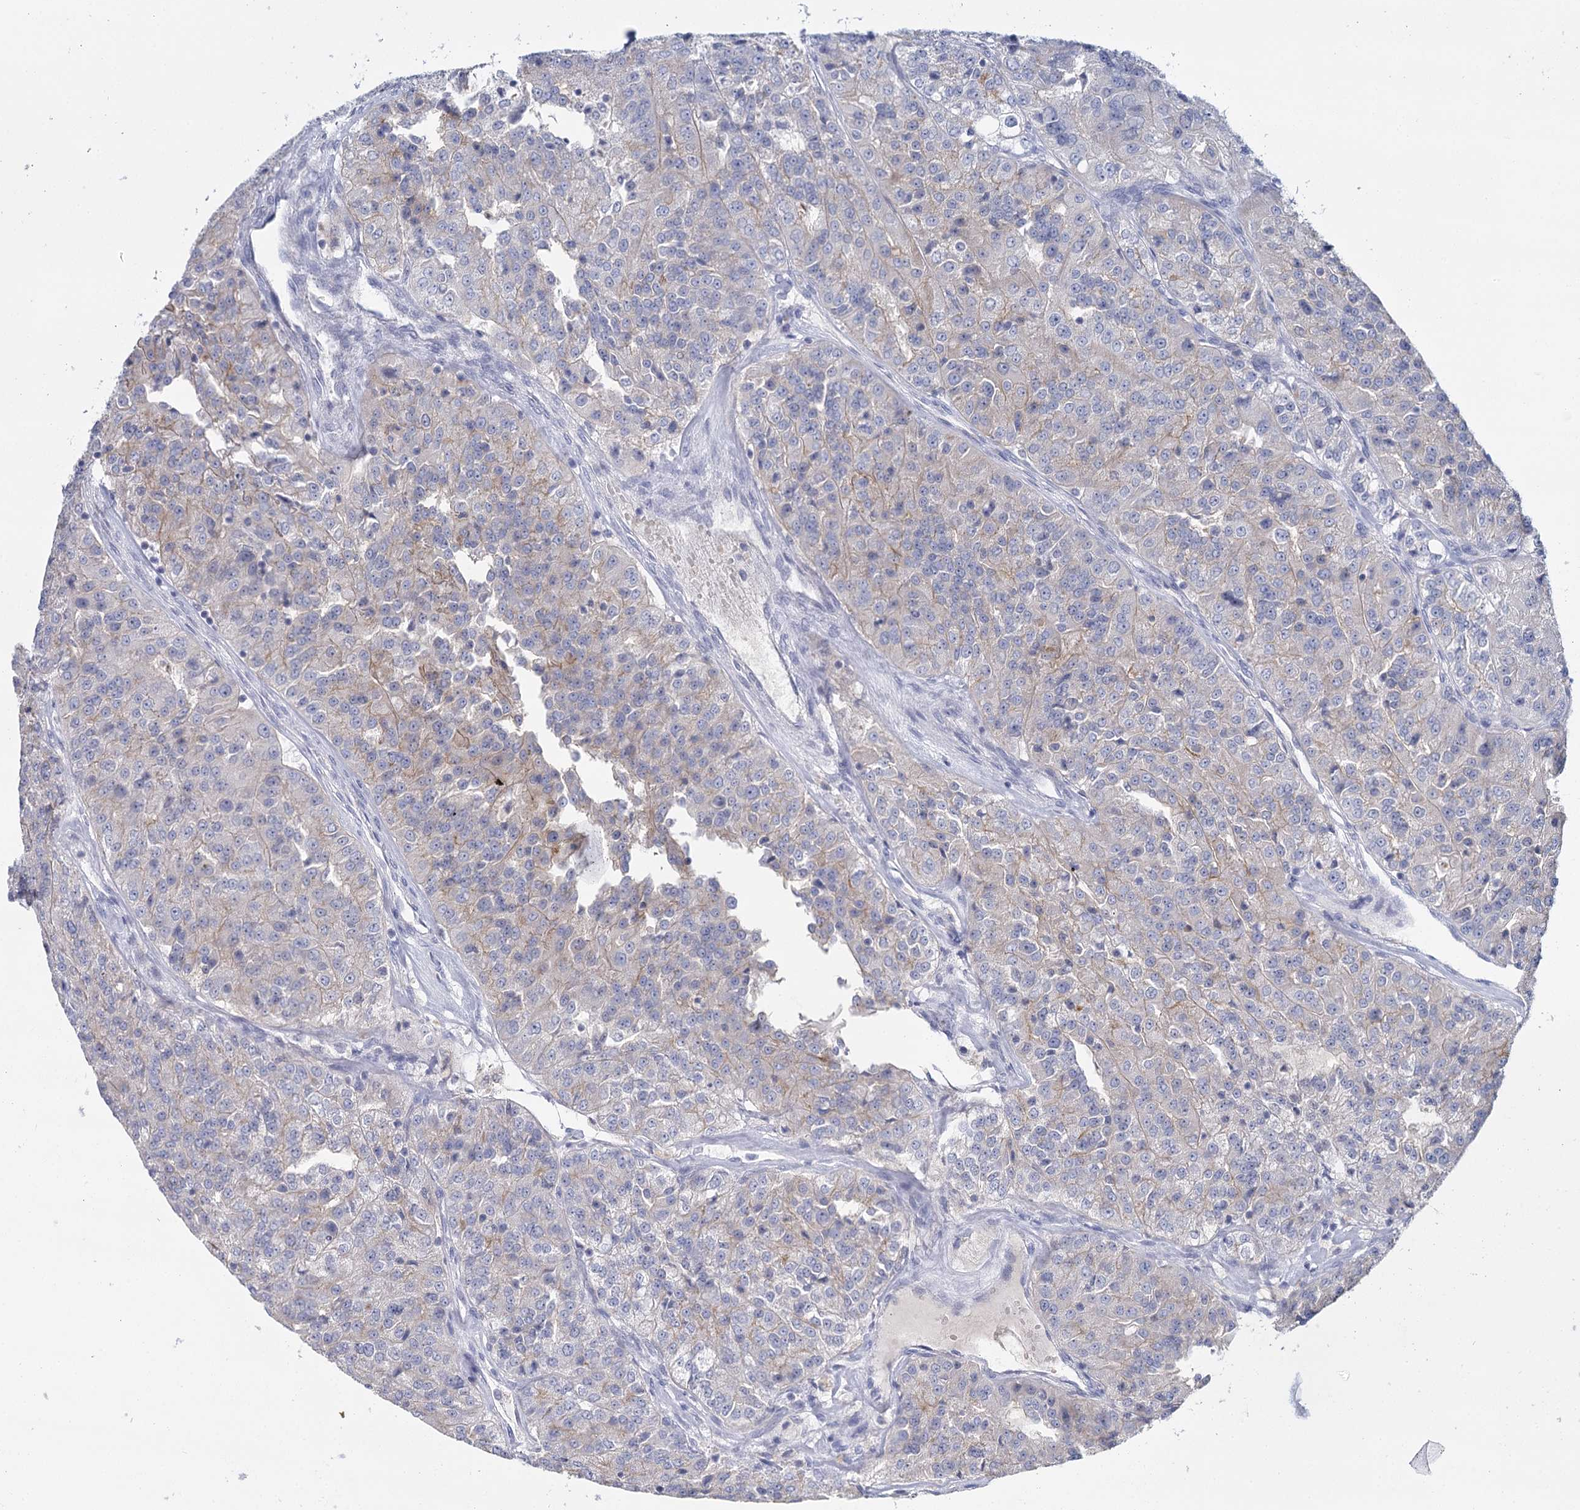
{"staining": {"intensity": "weak", "quantity": "<25%", "location": "cytoplasmic/membranous"}, "tissue": "renal cancer", "cell_type": "Tumor cells", "image_type": "cancer", "snomed": [{"axis": "morphology", "description": "Adenocarcinoma, NOS"}, {"axis": "topography", "description": "Kidney"}], "caption": "DAB immunohistochemical staining of human renal cancer (adenocarcinoma) shows no significant positivity in tumor cells.", "gene": "IGSF3", "patient": {"sex": "female", "age": 63}}